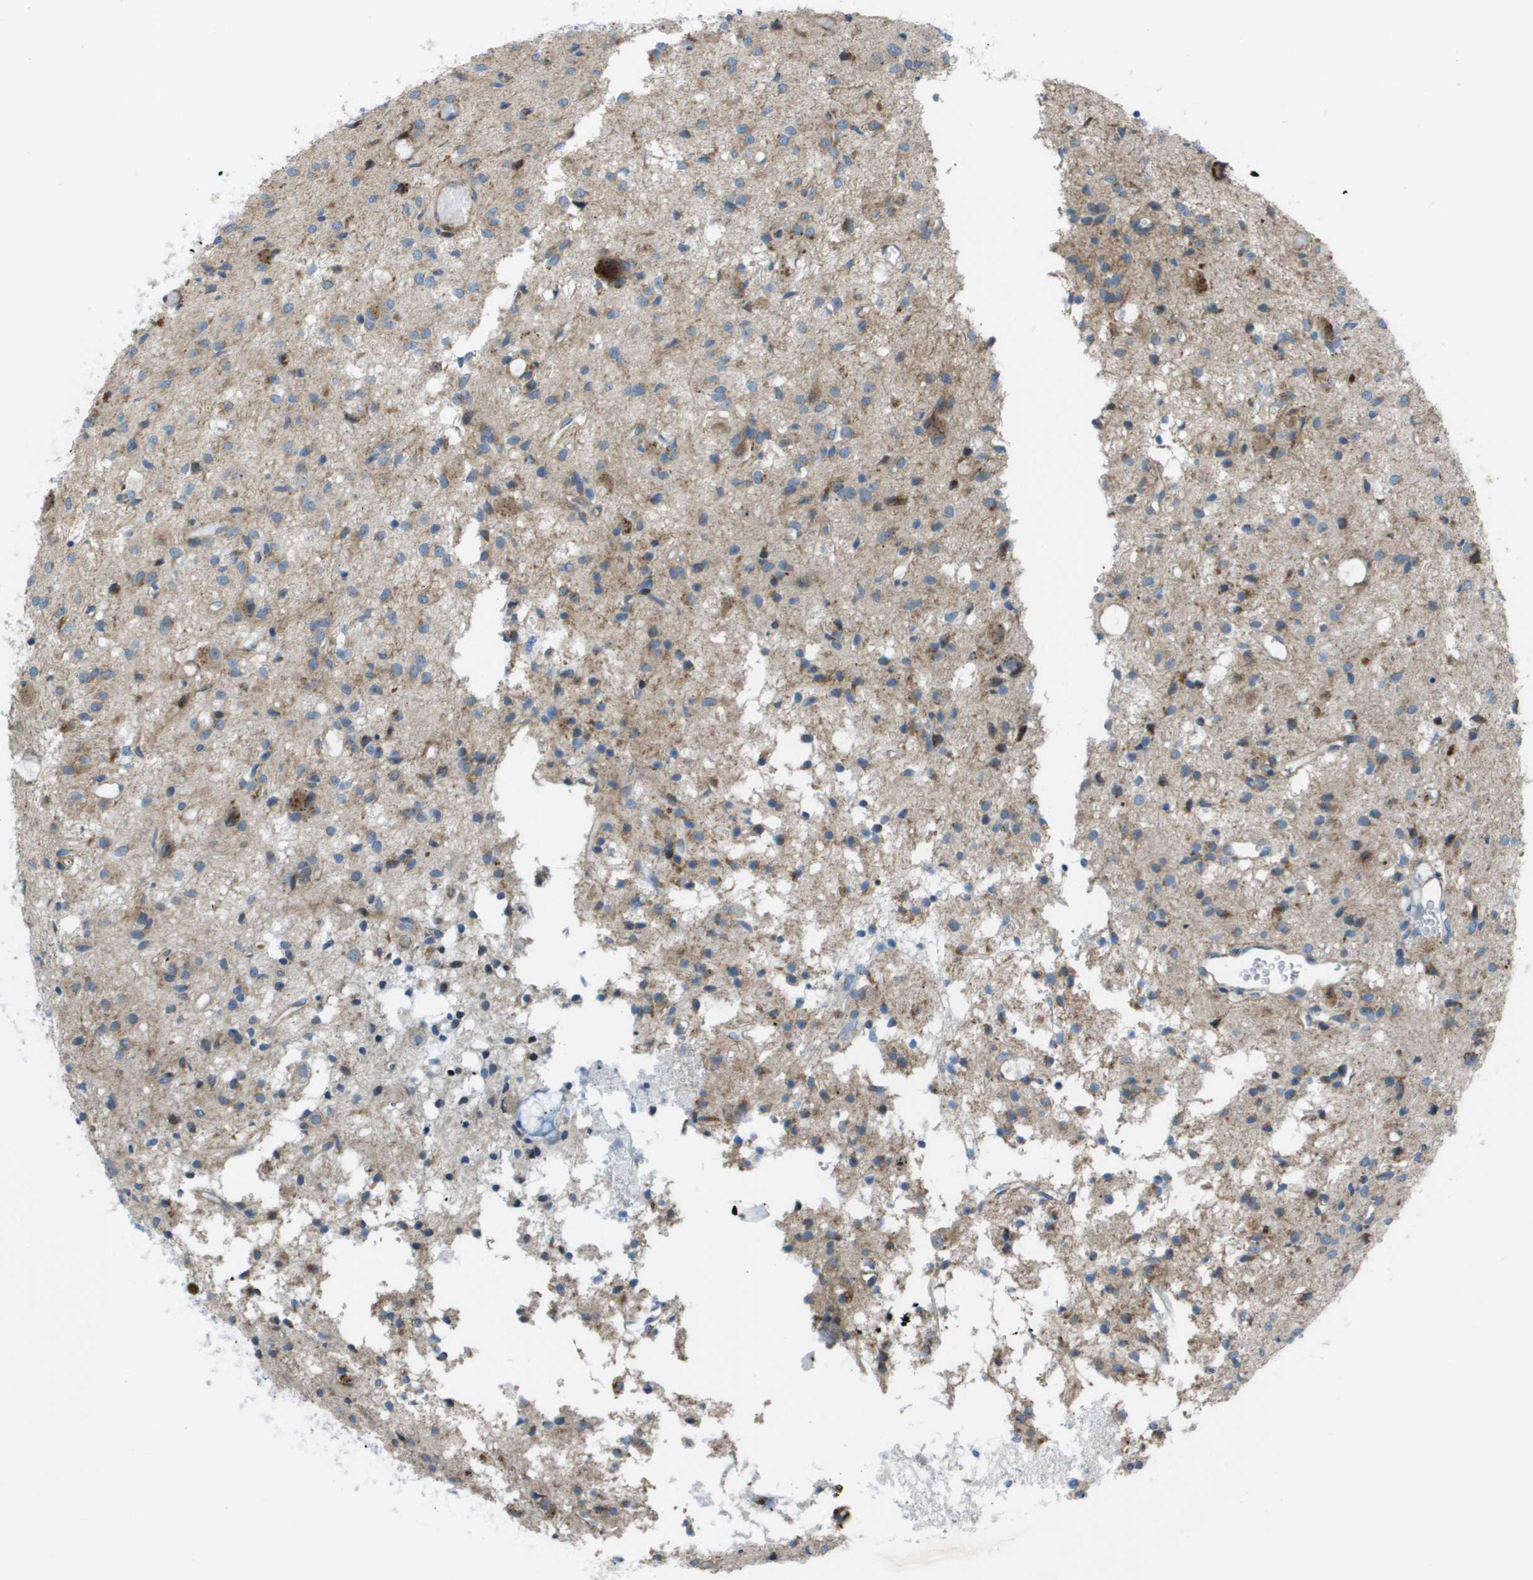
{"staining": {"intensity": "weak", "quantity": ">75%", "location": "cytoplasmic/membranous"}, "tissue": "glioma", "cell_type": "Tumor cells", "image_type": "cancer", "snomed": [{"axis": "morphology", "description": "Glioma, malignant, High grade"}, {"axis": "topography", "description": "Brain"}], "caption": "The image demonstrates staining of glioma, revealing weak cytoplasmic/membranous protein staining (brown color) within tumor cells.", "gene": "MGAT3", "patient": {"sex": "female", "age": 59}}